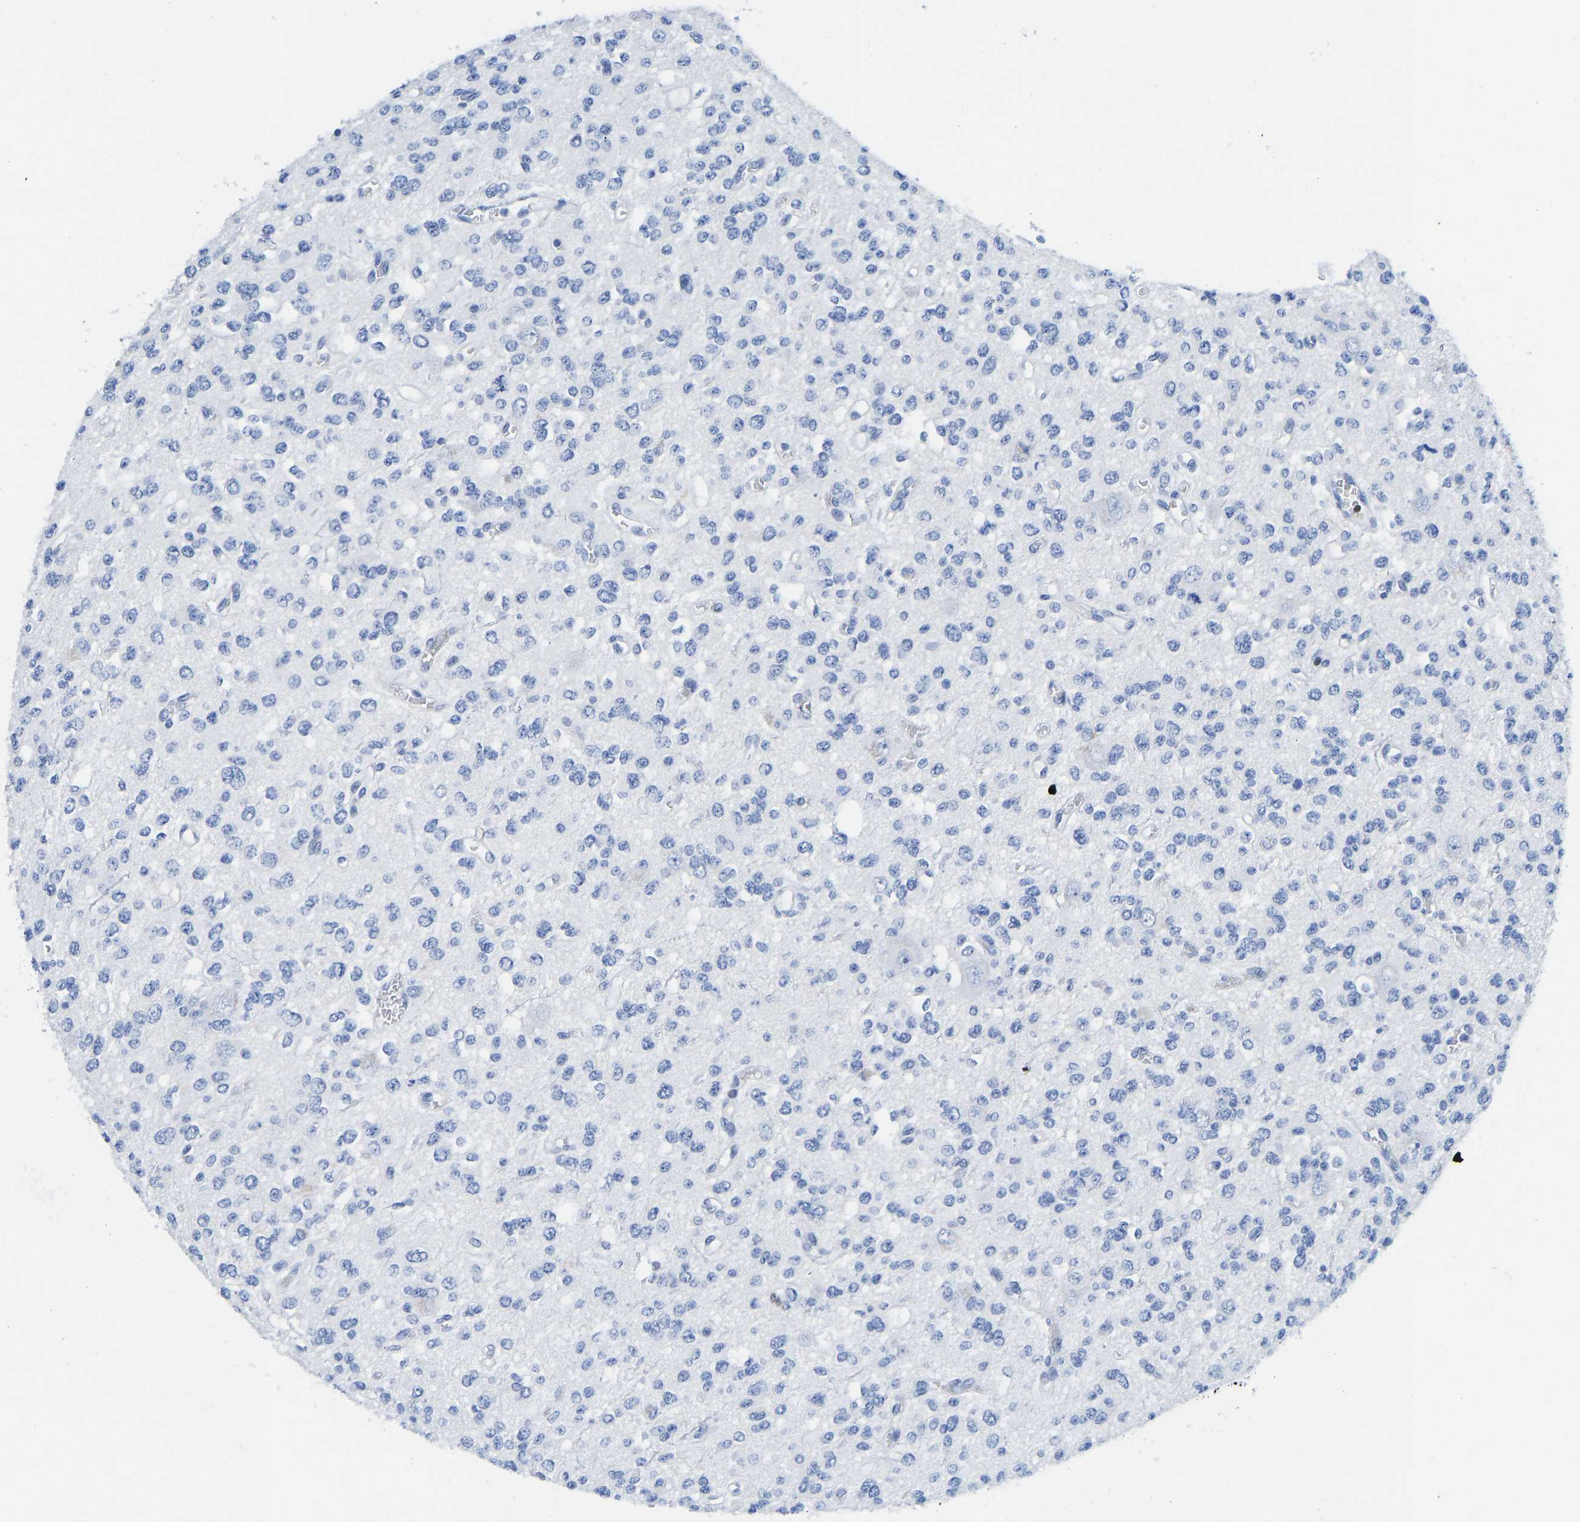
{"staining": {"intensity": "negative", "quantity": "none", "location": "none"}, "tissue": "glioma", "cell_type": "Tumor cells", "image_type": "cancer", "snomed": [{"axis": "morphology", "description": "Glioma, malignant, Low grade"}, {"axis": "topography", "description": "Brain"}], "caption": "A high-resolution photomicrograph shows IHC staining of glioma, which reveals no significant positivity in tumor cells. Brightfield microscopy of IHC stained with DAB (brown) and hematoxylin (blue), captured at high magnification.", "gene": "TCF7", "patient": {"sex": "male", "age": 38}}